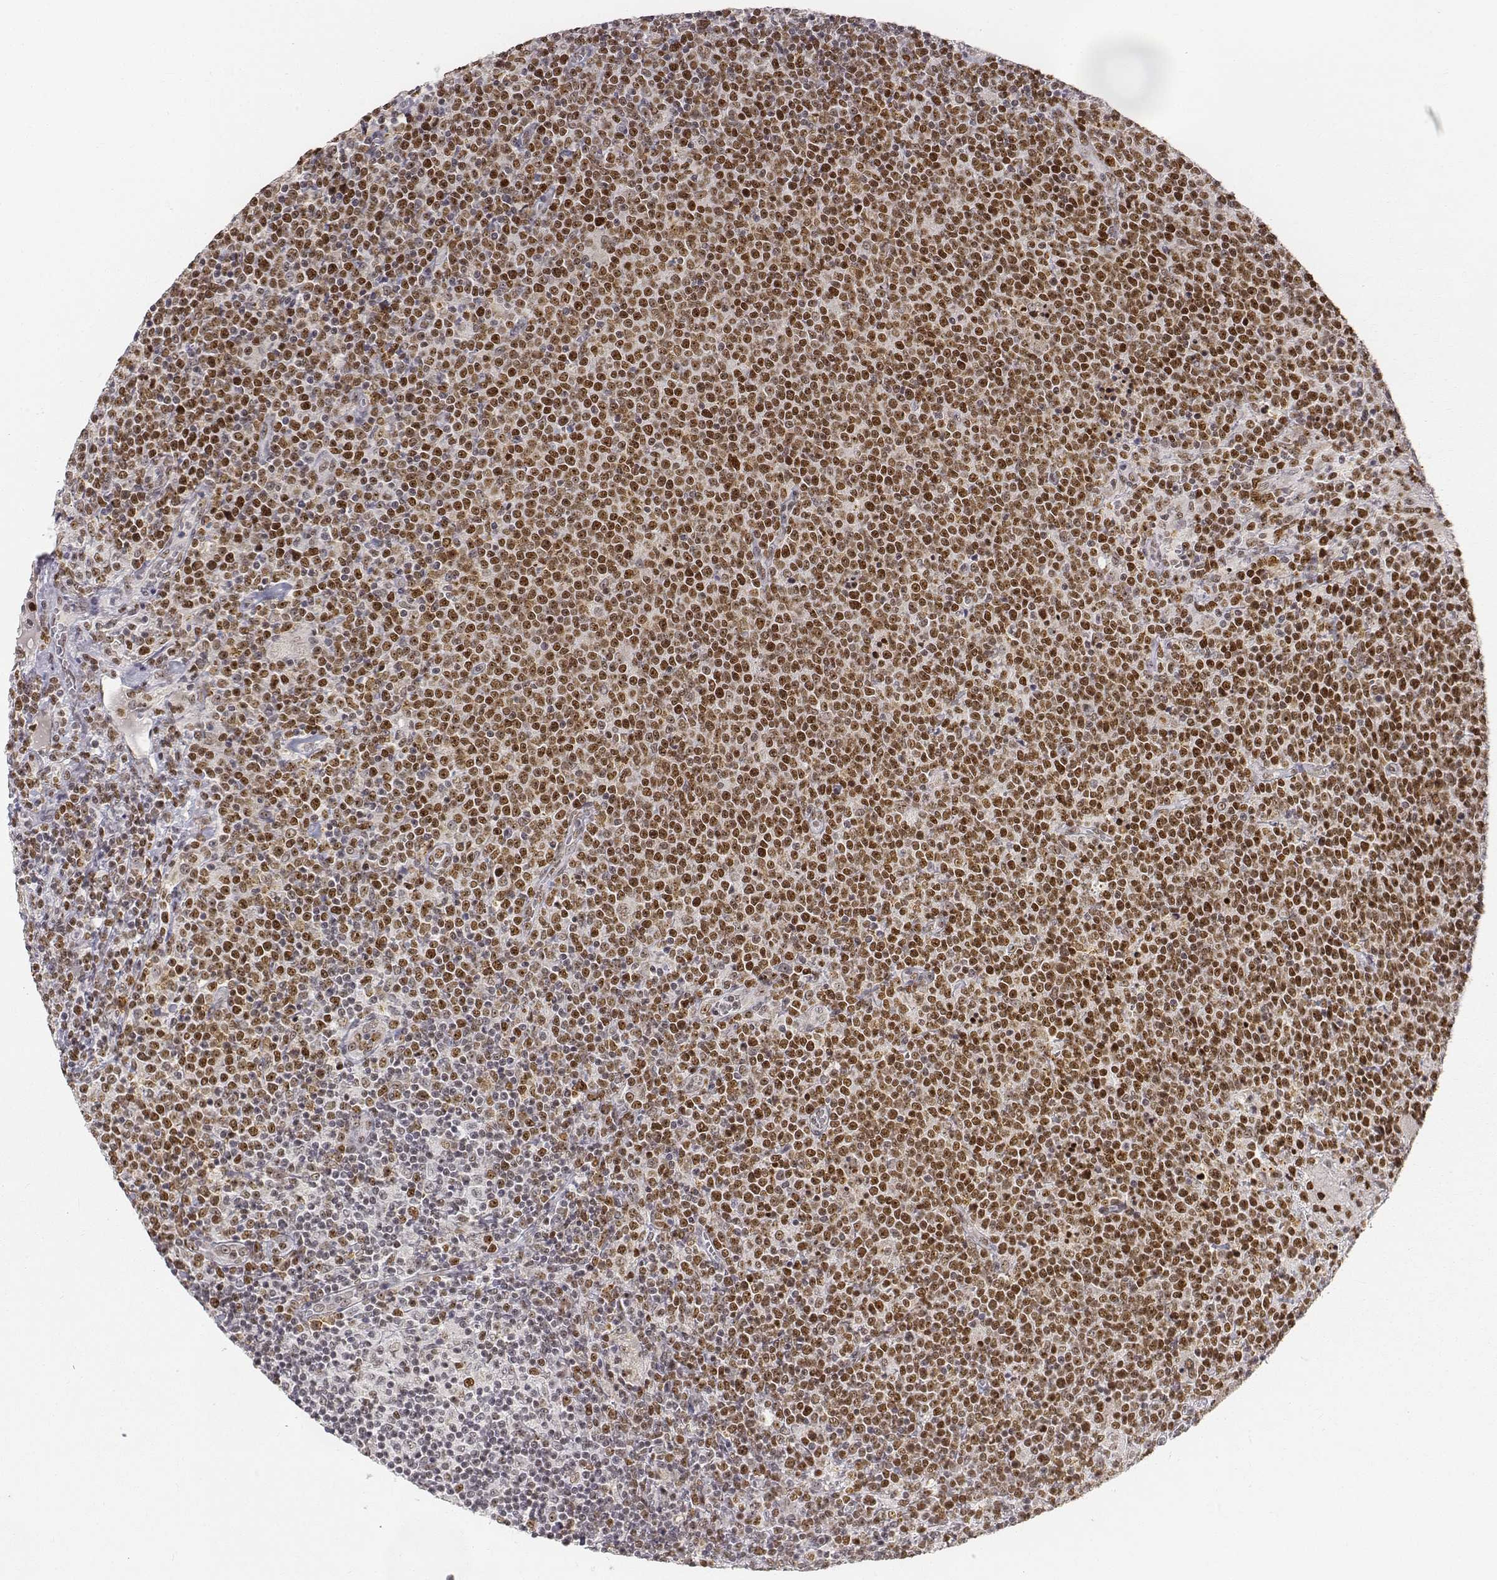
{"staining": {"intensity": "moderate", "quantity": ">75%", "location": "nuclear"}, "tissue": "lymphoma", "cell_type": "Tumor cells", "image_type": "cancer", "snomed": [{"axis": "morphology", "description": "Malignant lymphoma, non-Hodgkin's type, High grade"}, {"axis": "topography", "description": "Lymph node"}], "caption": "This histopathology image demonstrates immunohistochemistry staining of human malignant lymphoma, non-Hodgkin's type (high-grade), with medium moderate nuclear positivity in about >75% of tumor cells.", "gene": "PHF6", "patient": {"sex": "male", "age": 61}}